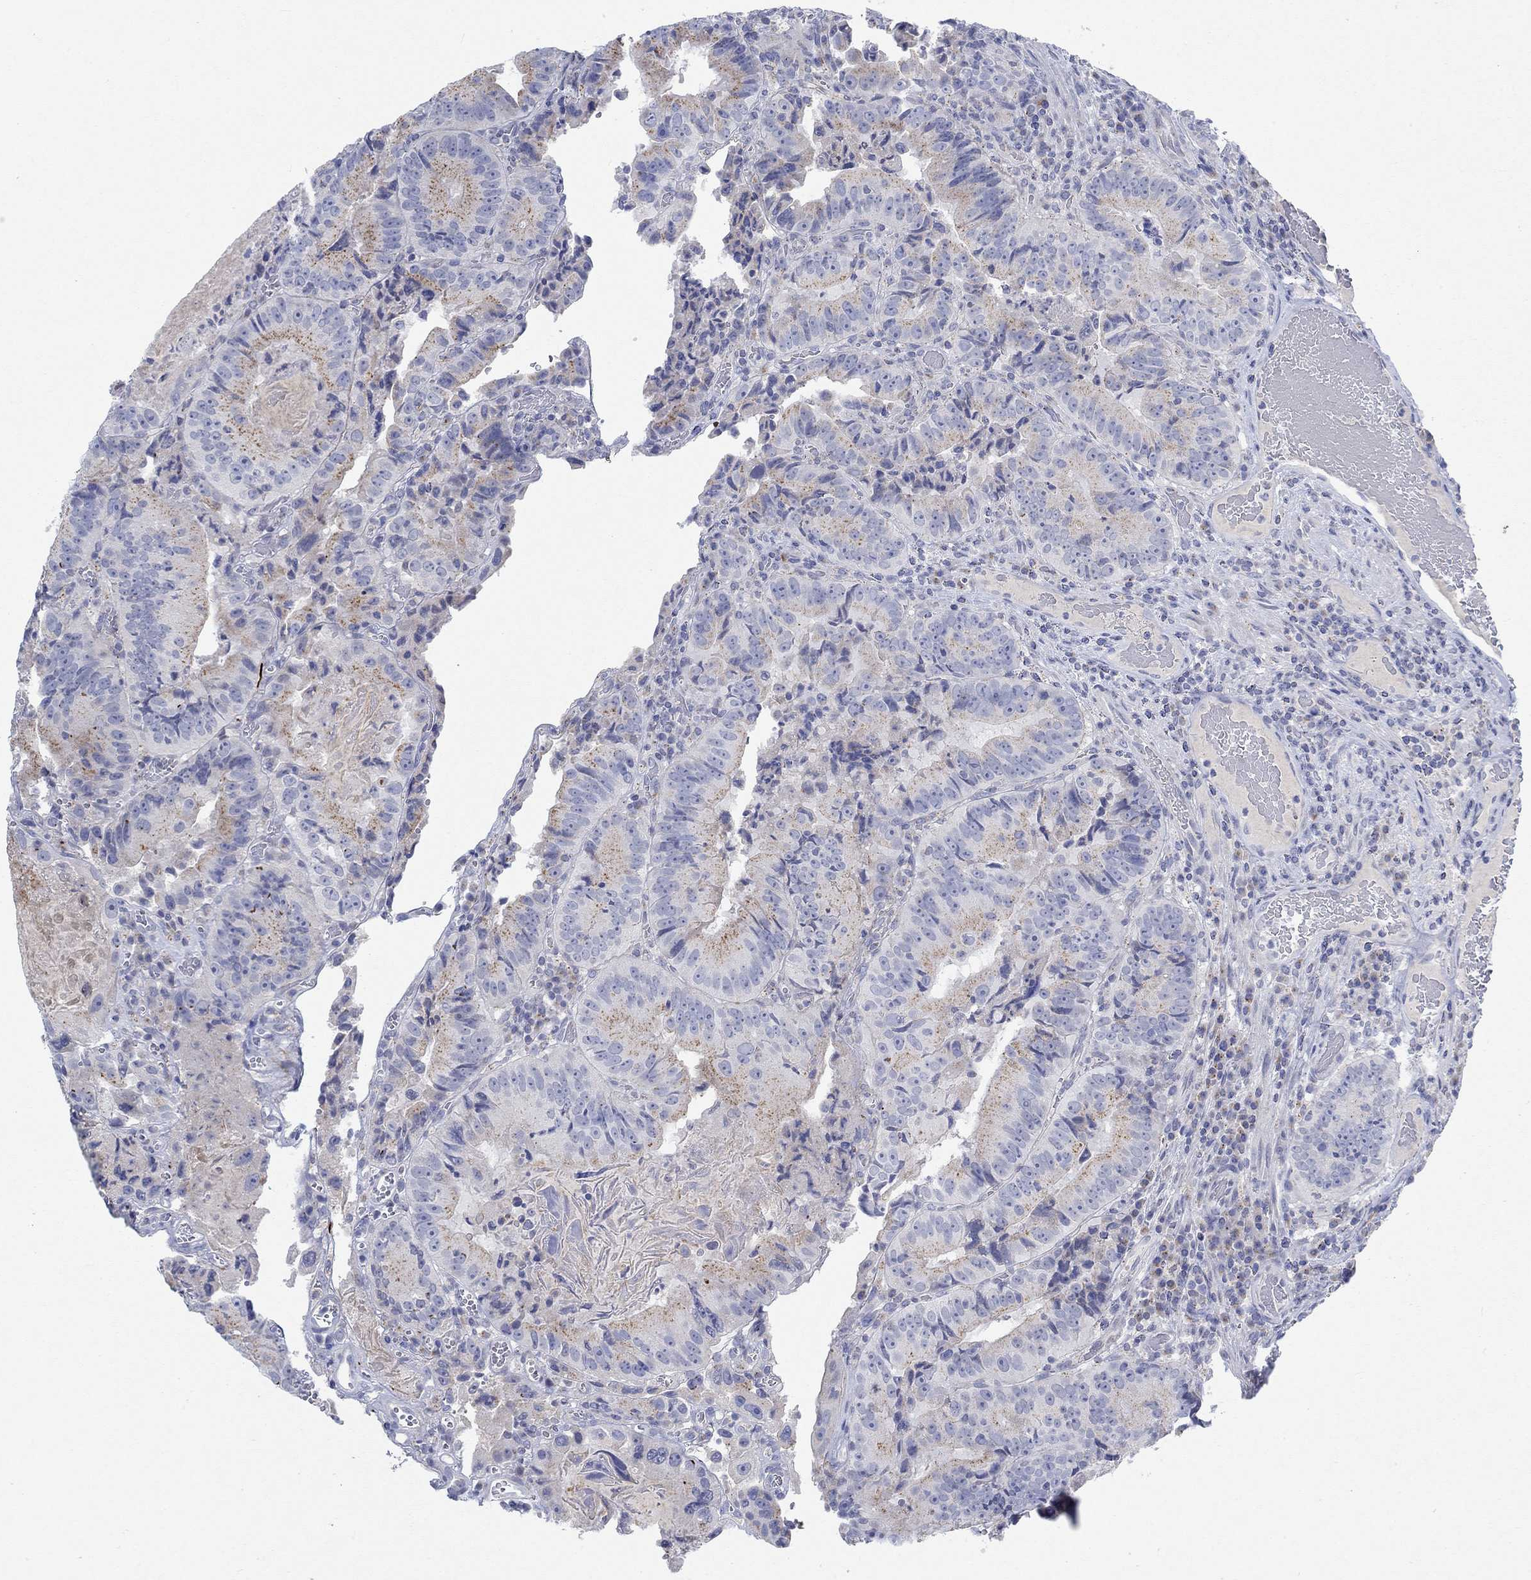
{"staining": {"intensity": "weak", "quantity": ">75%", "location": "cytoplasmic/membranous"}, "tissue": "colorectal cancer", "cell_type": "Tumor cells", "image_type": "cancer", "snomed": [{"axis": "morphology", "description": "Adenocarcinoma, NOS"}, {"axis": "topography", "description": "Colon"}], "caption": "Weak cytoplasmic/membranous staining for a protein is identified in approximately >75% of tumor cells of colorectal cancer (adenocarcinoma) using immunohistochemistry.", "gene": "NAV3", "patient": {"sex": "female", "age": 86}}